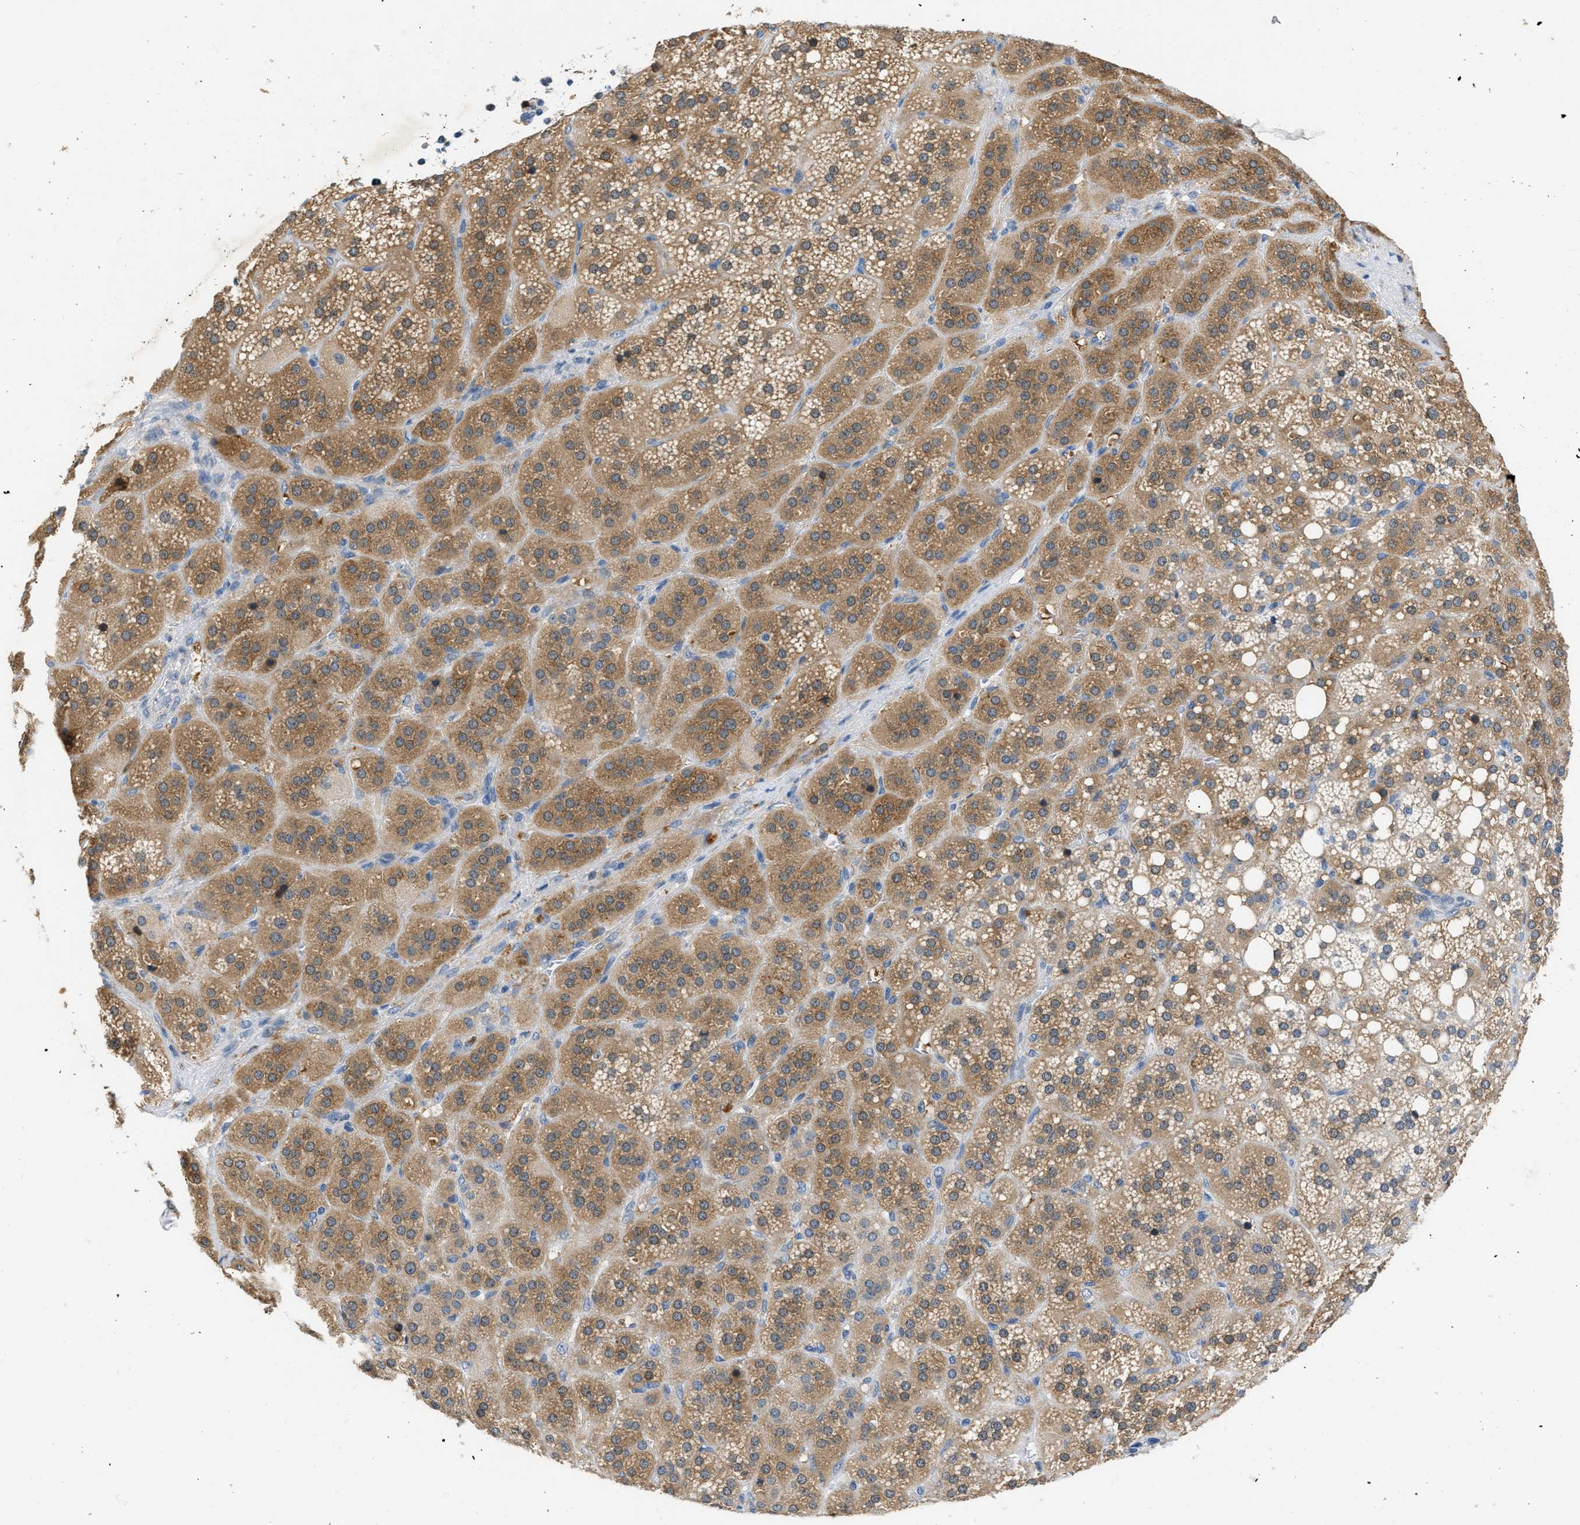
{"staining": {"intensity": "moderate", "quantity": ">75%", "location": "cytoplasmic/membranous"}, "tissue": "adrenal gland", "cell_type": "Glandular cells", "image_type": "normal", "snomed": [{"axis": "morphology", "description": "Normal tissue, NOS"}, {"axis": "topography", "description": "Adrenal gland"}], "caption": "A brown stain labels moderate cytoplasmic/membranous positivity of a protein in glandular cells of normal human adrenal gland.", "gene": "TOMM34", "patient": {"sex": "female", "age": 59}}